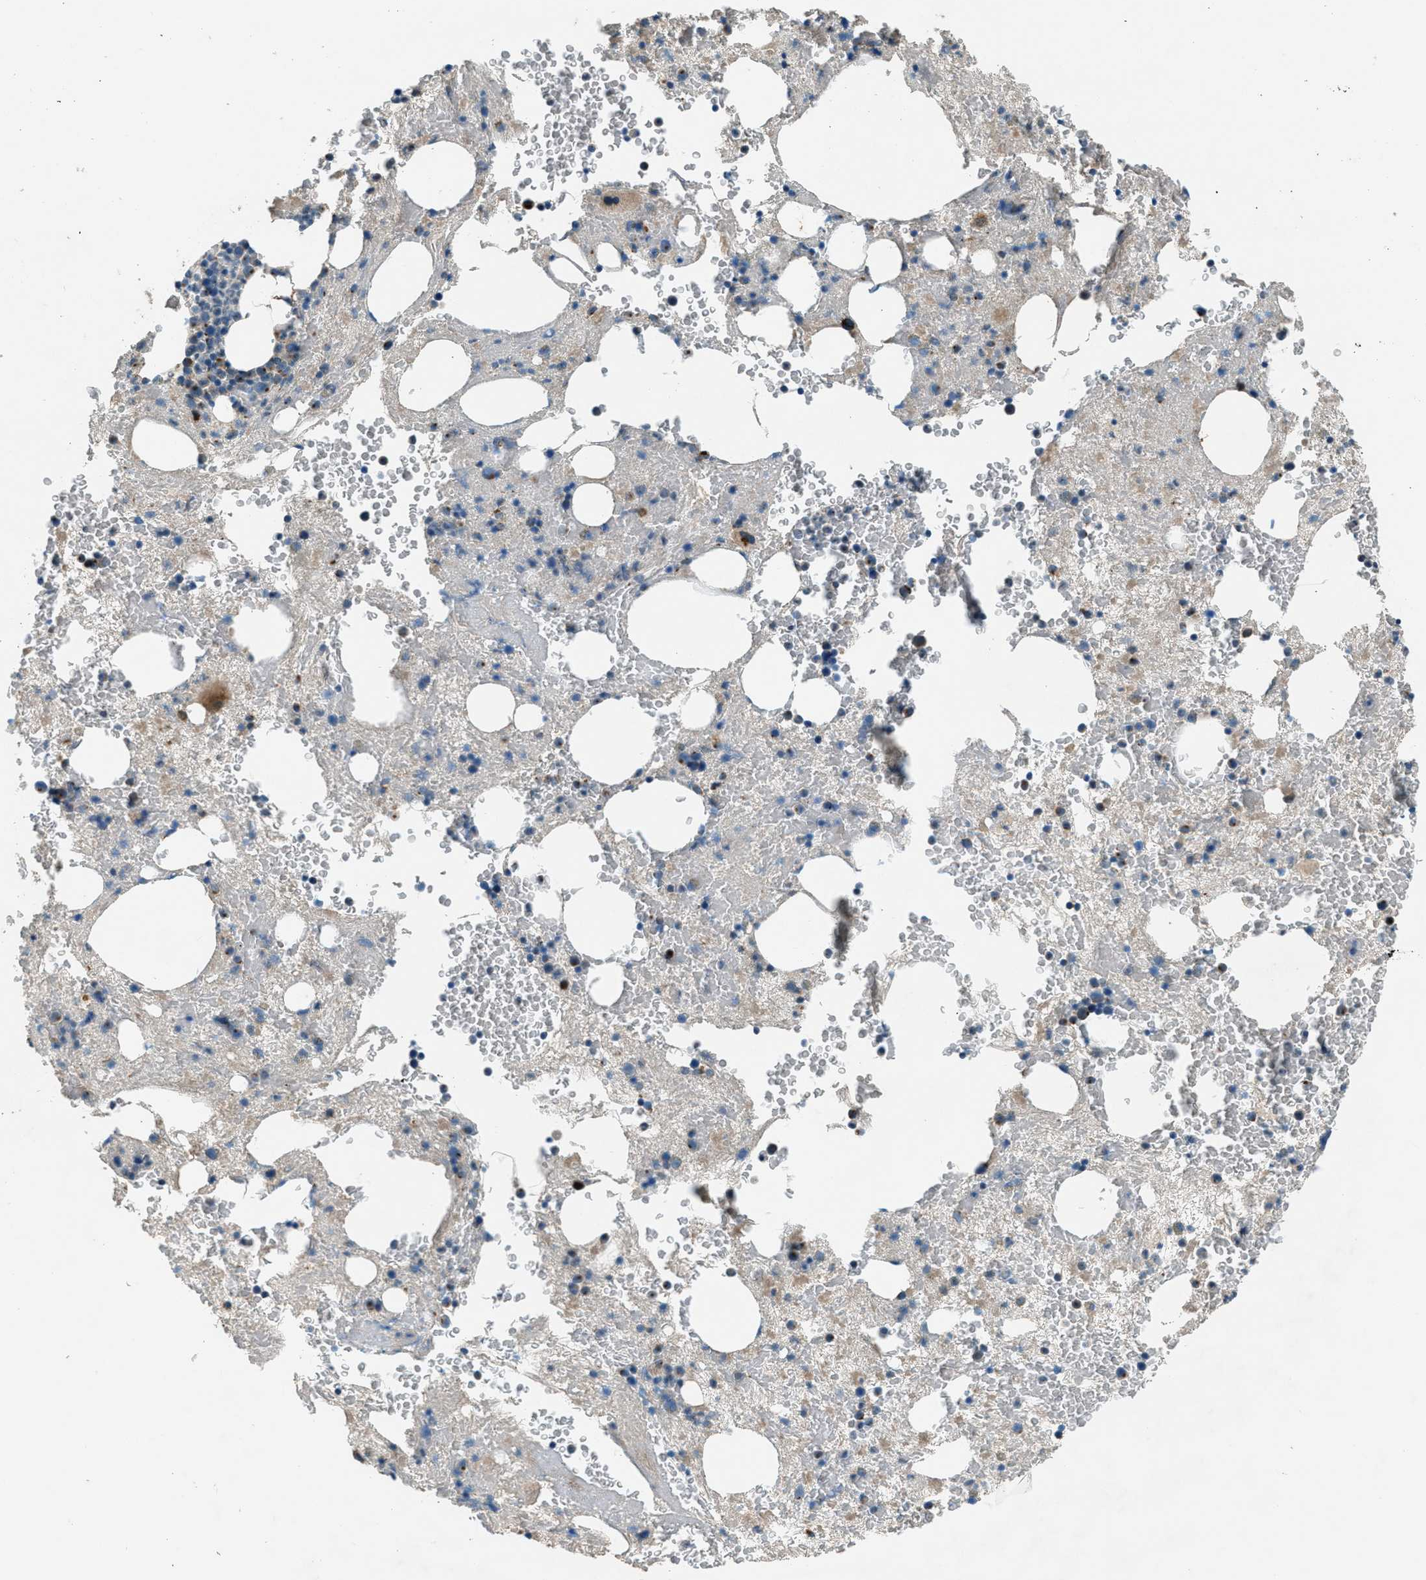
{"staining": {"intensity": "moderate", "quantity": "<25%", "location": "cytoplasmic/membranous"}, "tissue": "bone marrow", "cell_type": "Hematopoietic cells", "image_type": "normal", "snomed": [{"axis": "morphology", "description": "Normal tissue, NOS"}, {"axis": "morphology", "description": "Inflammation, NOS"}, {"axis": "topography", "description": "Bone marrow"}], "caption": "Unremarkable bone marrow was stained to show a protein in brown. There is low levels of moderate cytoplasmic/membranous staining in approximately <25% of hematopoietic cells. (DAB (3,3'-diaminobenzidine) IHC, brown staining for protein, blue staining for nuclei).", "gene": "BCKDK", "patient": {"sex": "male", "age": 63}}